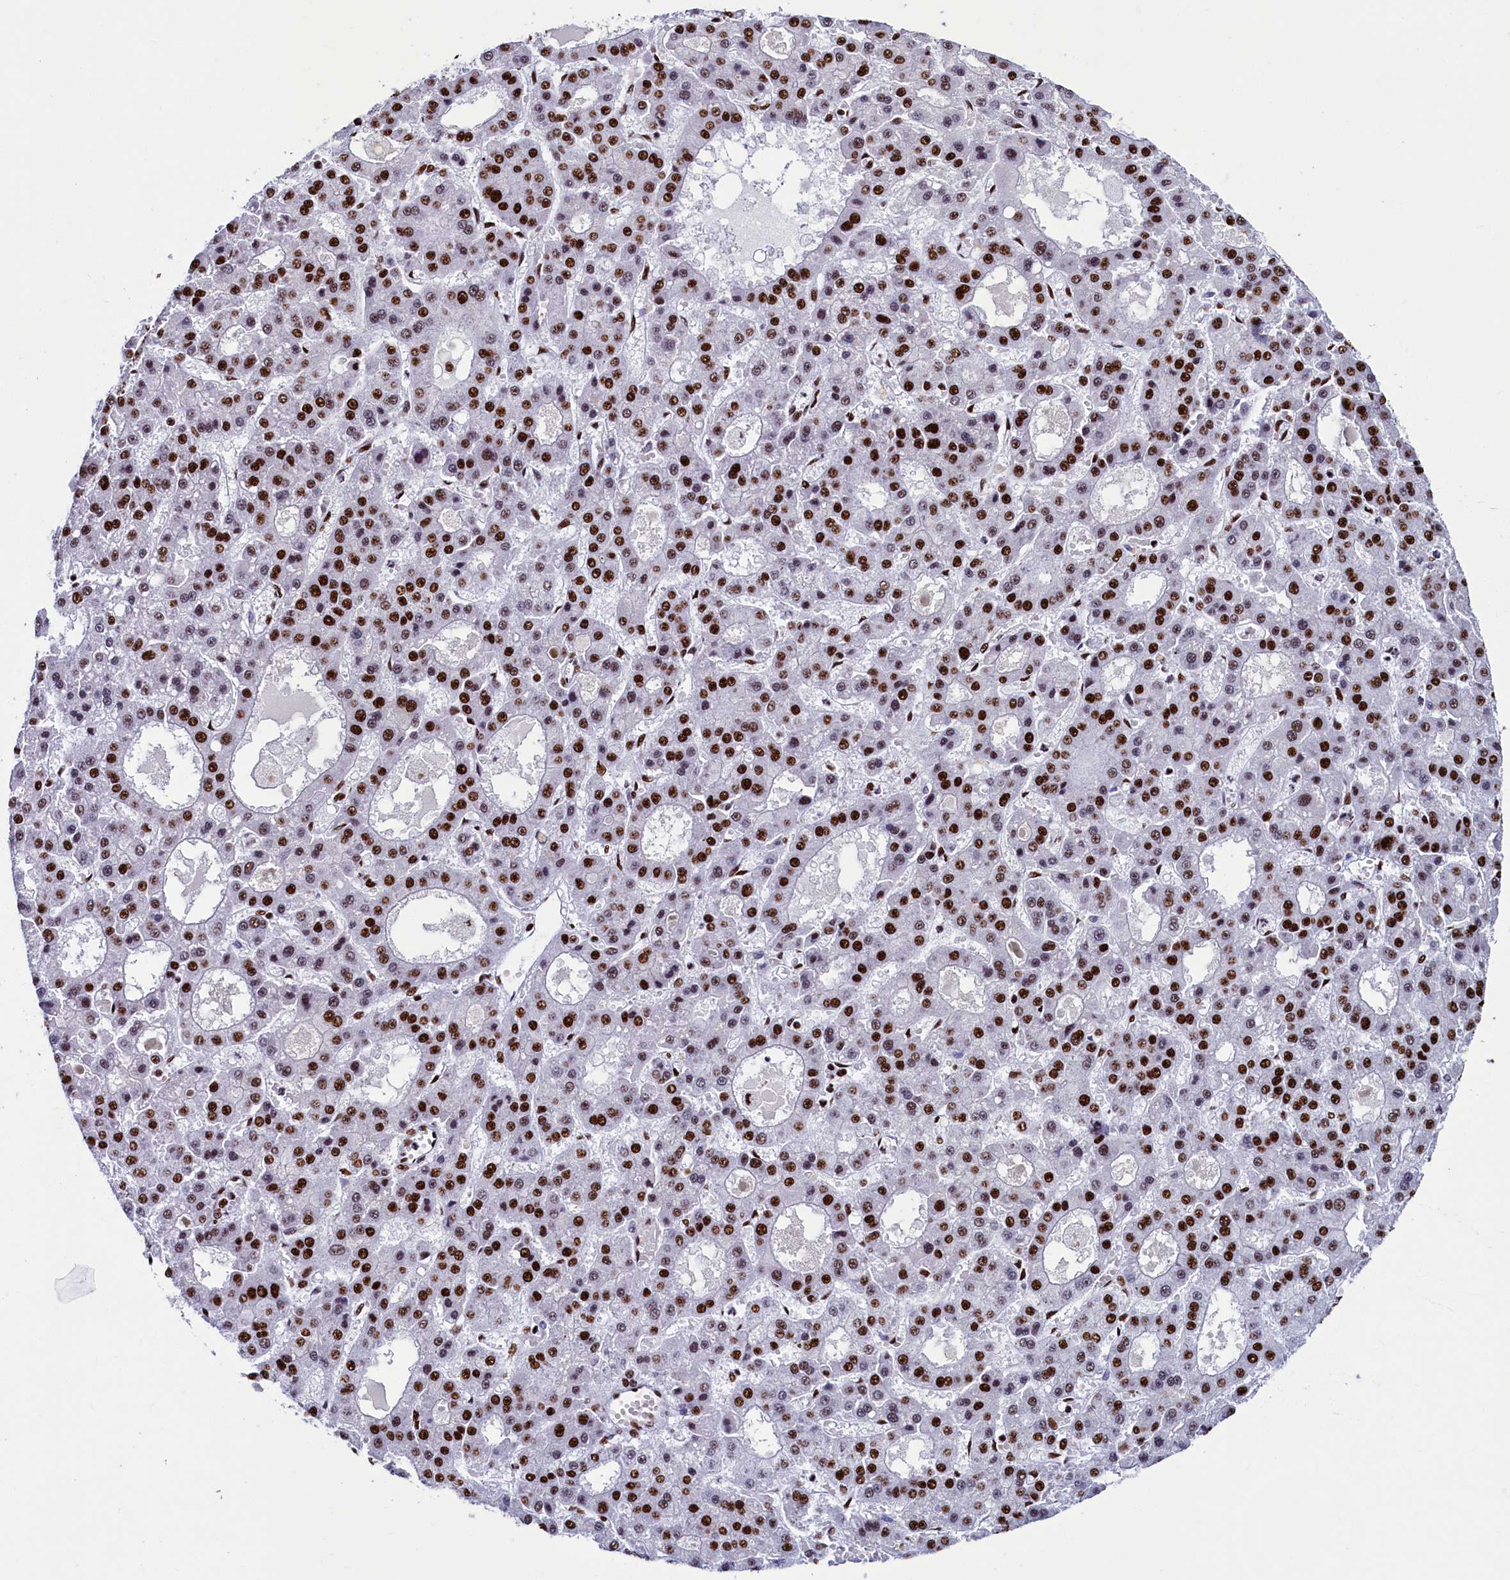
{"staining": {"intensity": "strong", "quantity": ">75%", "location": "nuclear"}, "tissue": "liver cancer", "cell_type": "Tumor cells", "image_type": "cancer", "snomed": [{"axis": "morphology", "description": "Carcinoma, Hepatocellular, NOS"}, {"axis": "topography", "description": "Liver"}], "caption": "Immunohistochemistry (IHC) histopathology image of neoplastic tissue: liver cancer stained using immunohistochemistry (IHC) exhibits high levels of strong protein expression localized specifically in the nuclear of tumor cells, appearing as a nuclear brown color.", "gene": "SRRM2", "patient": {"sex": "male", "age": 70}}